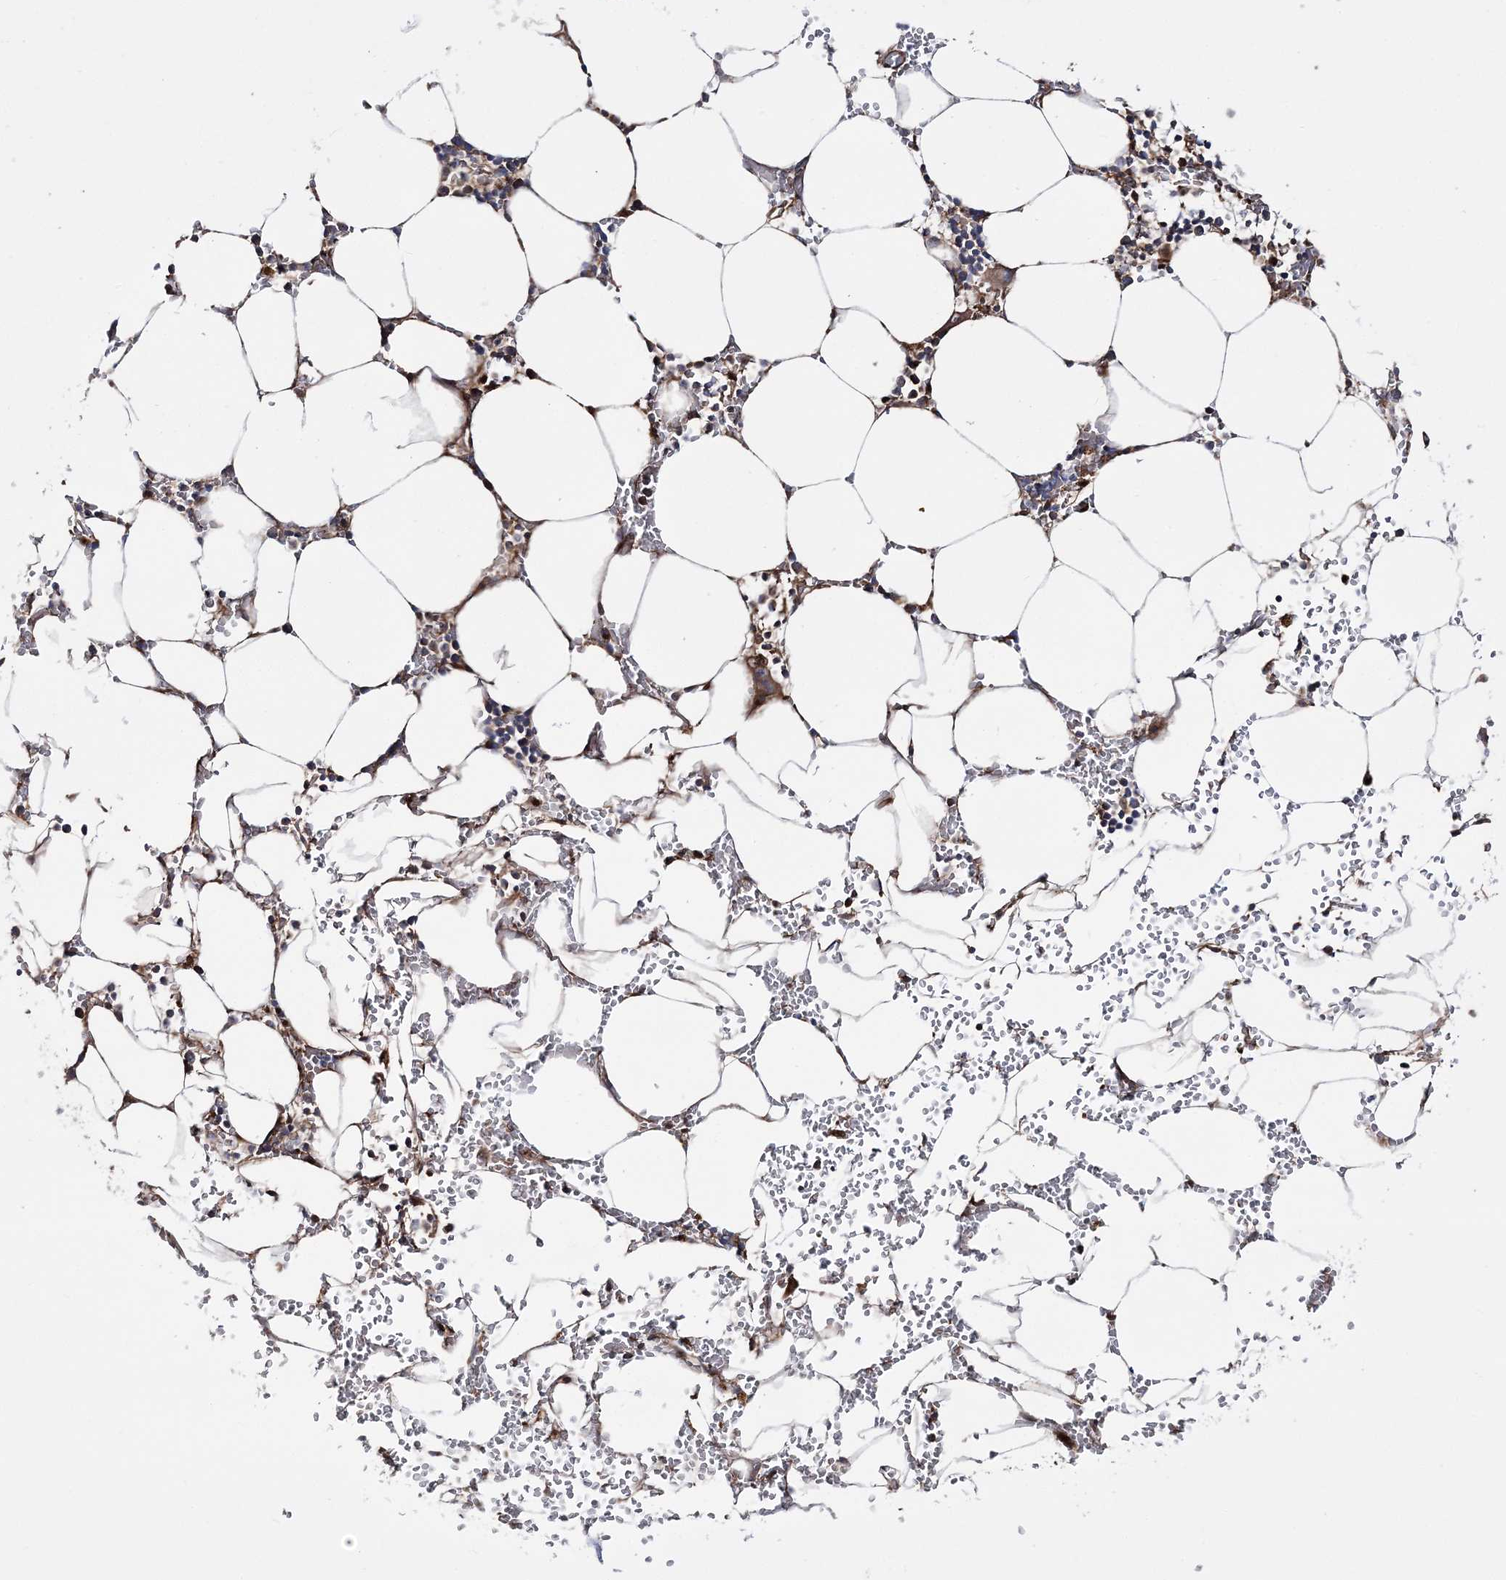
{"staining": {"intensity": "moderate", "quantity": "<25%", "location": "cytoplasmic/membranous"}, "tissue": "bone marrow", "cell_type": "Hematopoietic cells", "image_type": "normal", "snomed": [{"axis": "morphology", "description": "Normal tissue, NOS"}, {"axis": "topography", "description": "Bone marrow"}], "caption": "Moderate cytoplasmic/membranous expression for a protein is identified in about <25% of hematopoietic cells of benign bone marrow using immunohistochemistry.", "gene": "MOCS2", "patient": {"sex": "male", "age": 70}}